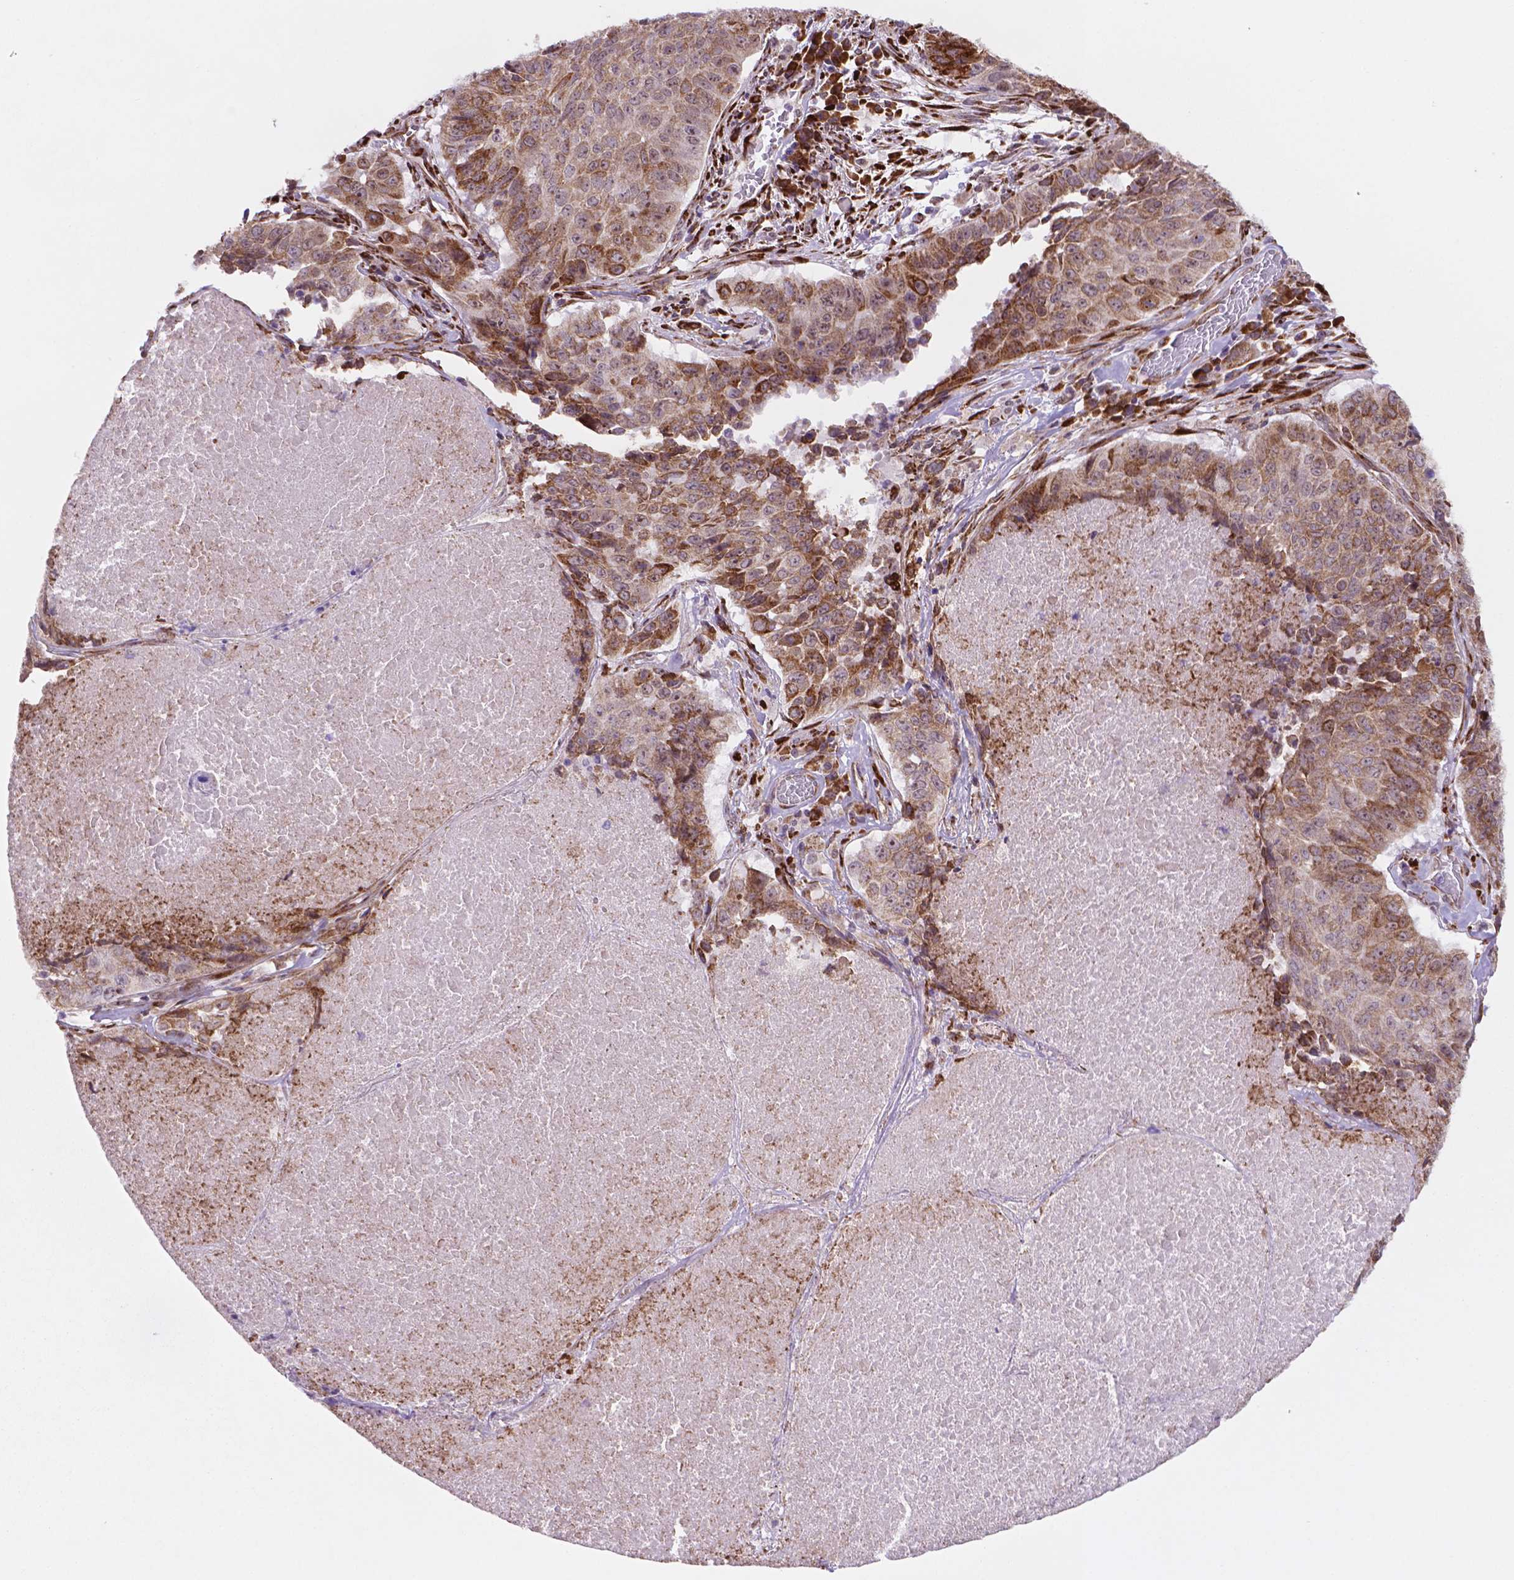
{"staining": {"intensity": "moderate", "quantity": ">75%", "location": "cytoplasmic/membranous,nuclear"}, "tissue": "lung cancer", "cell_type": "Tumor cells", "image_type": "cancer", "snomed": [{"axis": "morphology", "description": "Normal tissue, NOS"}, {"axis": "morphology", "description": "Squamous cell carcinoma, NOS"}, {"axis": "topography", "description": "Bronchus"}, {"axis": "topography", "description": "Lung"}], "caption": "Lung cancer tissue displays moderate cytoplasmic/membranous and nuclear staining in approximately >75% of tumor cells, visualized by immunohistochemistry. Immunohistochemistry (ihc) stains the protein of interest in brown and the nuclei are stained blue.", "gene": "FNIP1", "patient": {"sex": "male", "age": 64}}